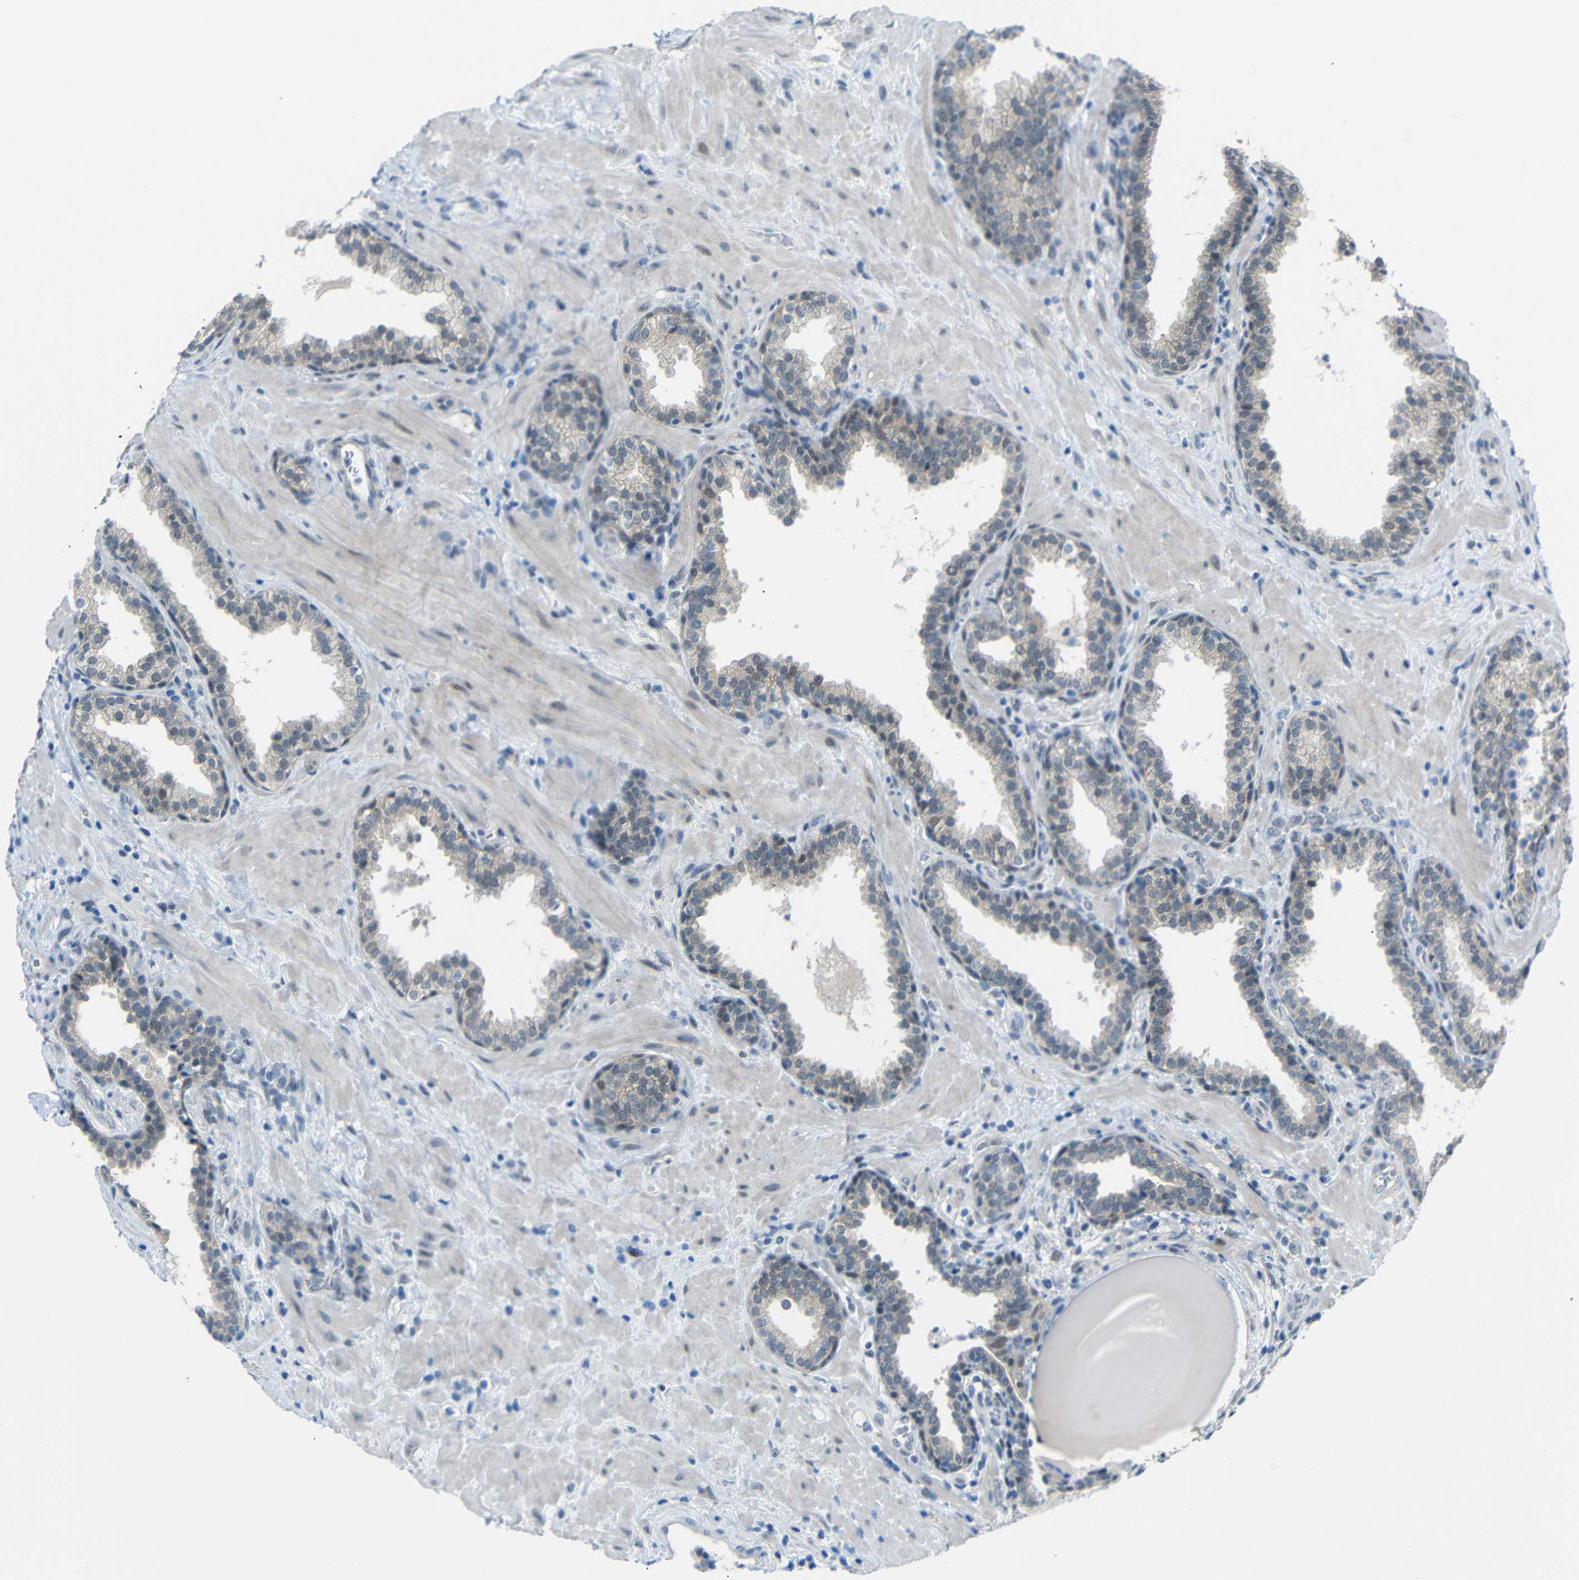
{"staining": {"intensity": "weak", "quantity": "<25%", "location": "cytoplasmic/membranous,nuclear"}, "tissue": "prostate", "cell_type": "Glandular cells", "image_type": "normal", "snomed": [{"axis": "morphology", "description": "Normal tissue, NOS"}, {"axis": "topography", "description": "Prostate"}], "caption": "Immunohistochemistry image of normal prostate: human prostate stained with DAB (3,3'-diaminobenzidine) exhibits no significant protein staining in glandular cells.", "gene": "GPR158", "patient": {"sex": "male", "age": 51}}